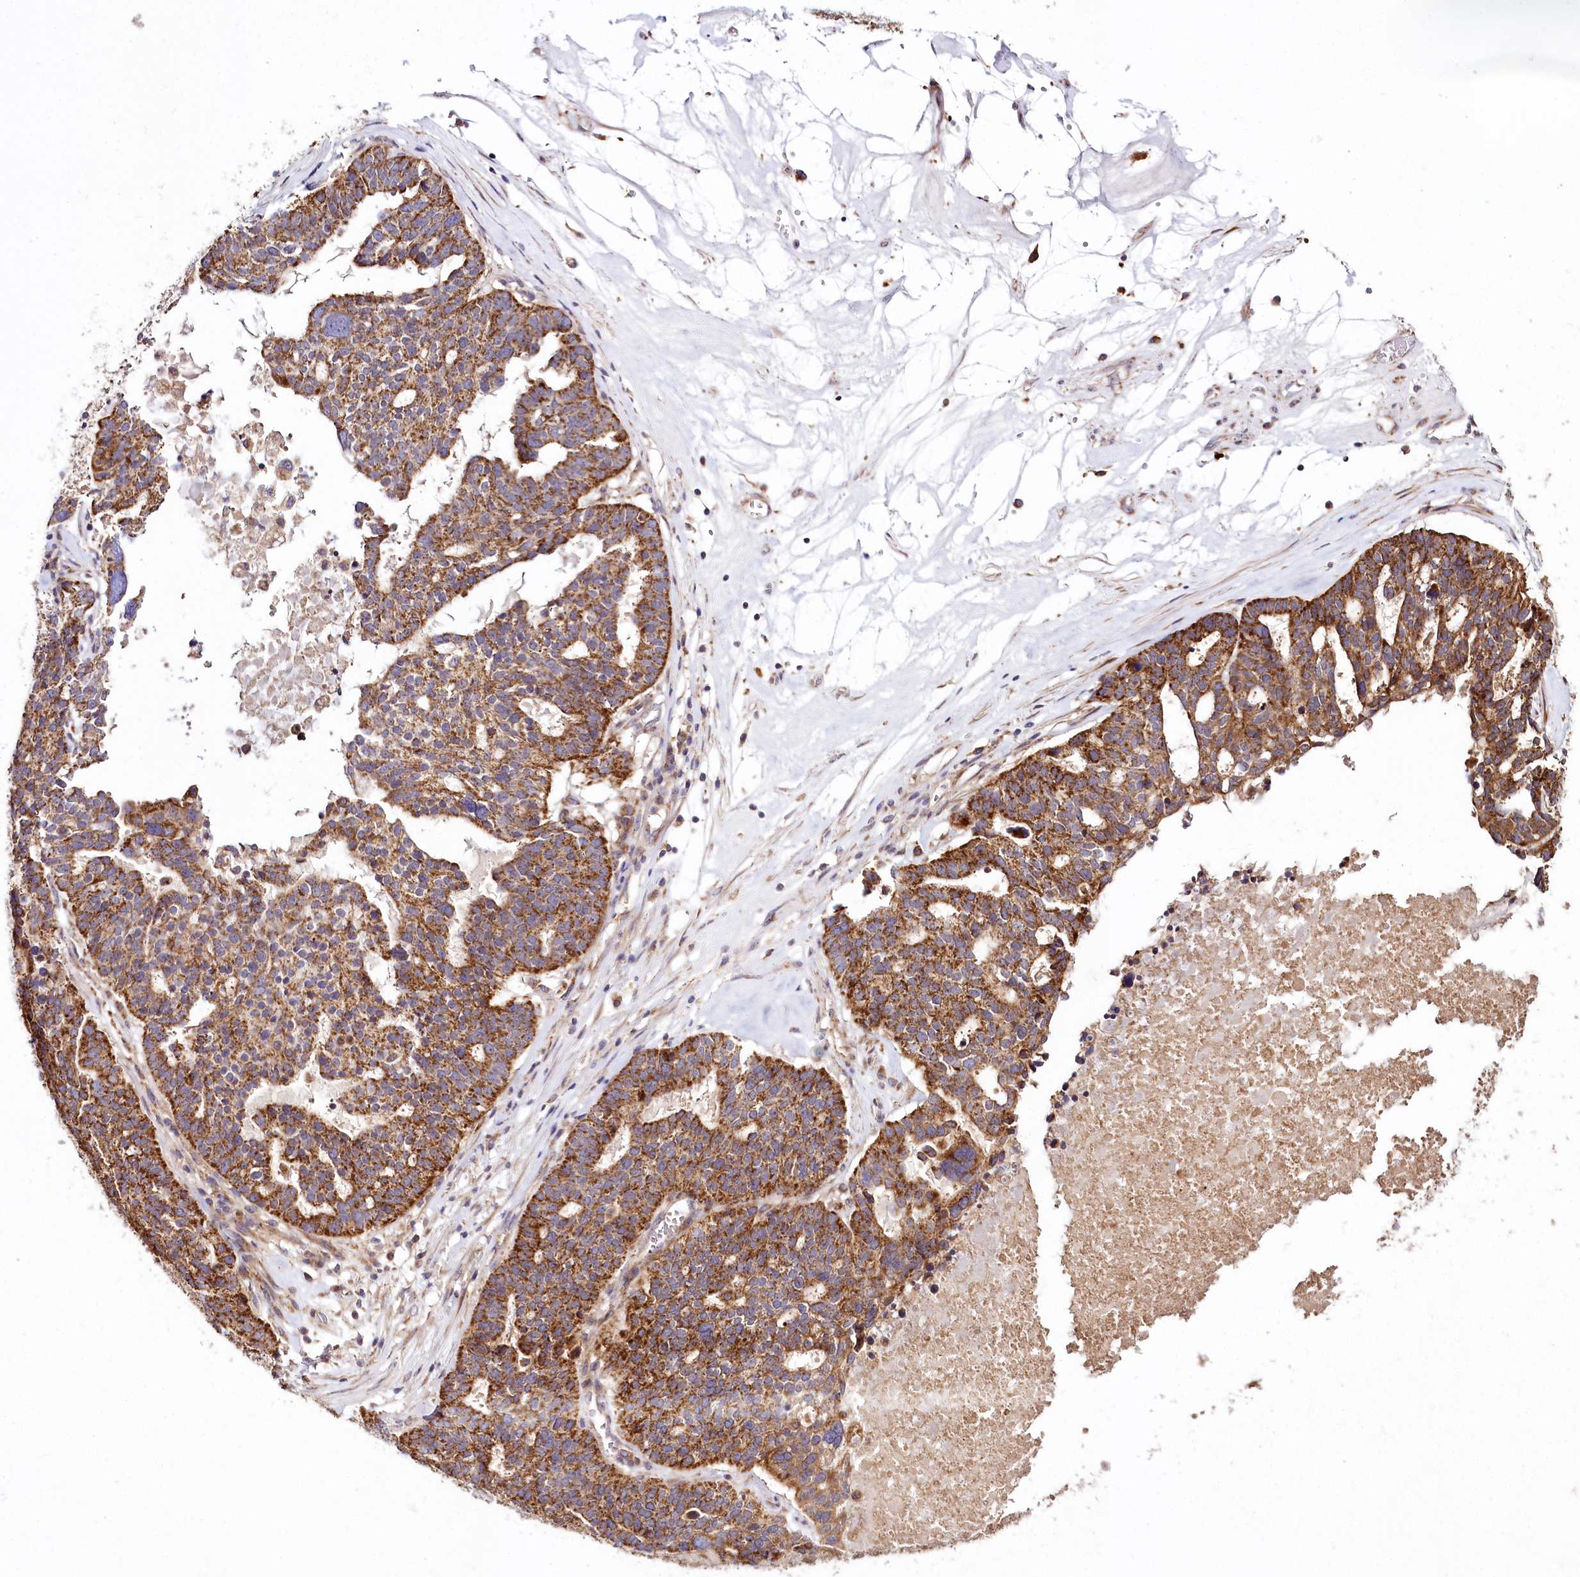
{"staining": {"intensity": "strong", "quantity": ">75%", "location": "cytoplasmic/membranous"}, "tissue": "ovarian cancer", "cell_type": "Tumor cells", "image_type": "cancer", "snomed": [{"axis": "morphology", "description": "Cystadenocarcinoma, serous, NOS"}, {"axis": "topography", "description": "Ovary"}], "caption": "Strong cytoplasmic/membranous protein expression is identified in approximately >75% of tumor cells in ovarian serous cystadenocarcinoma.", "gene": "RAB7A", "patient": {"sex": "female", "age": 59}}